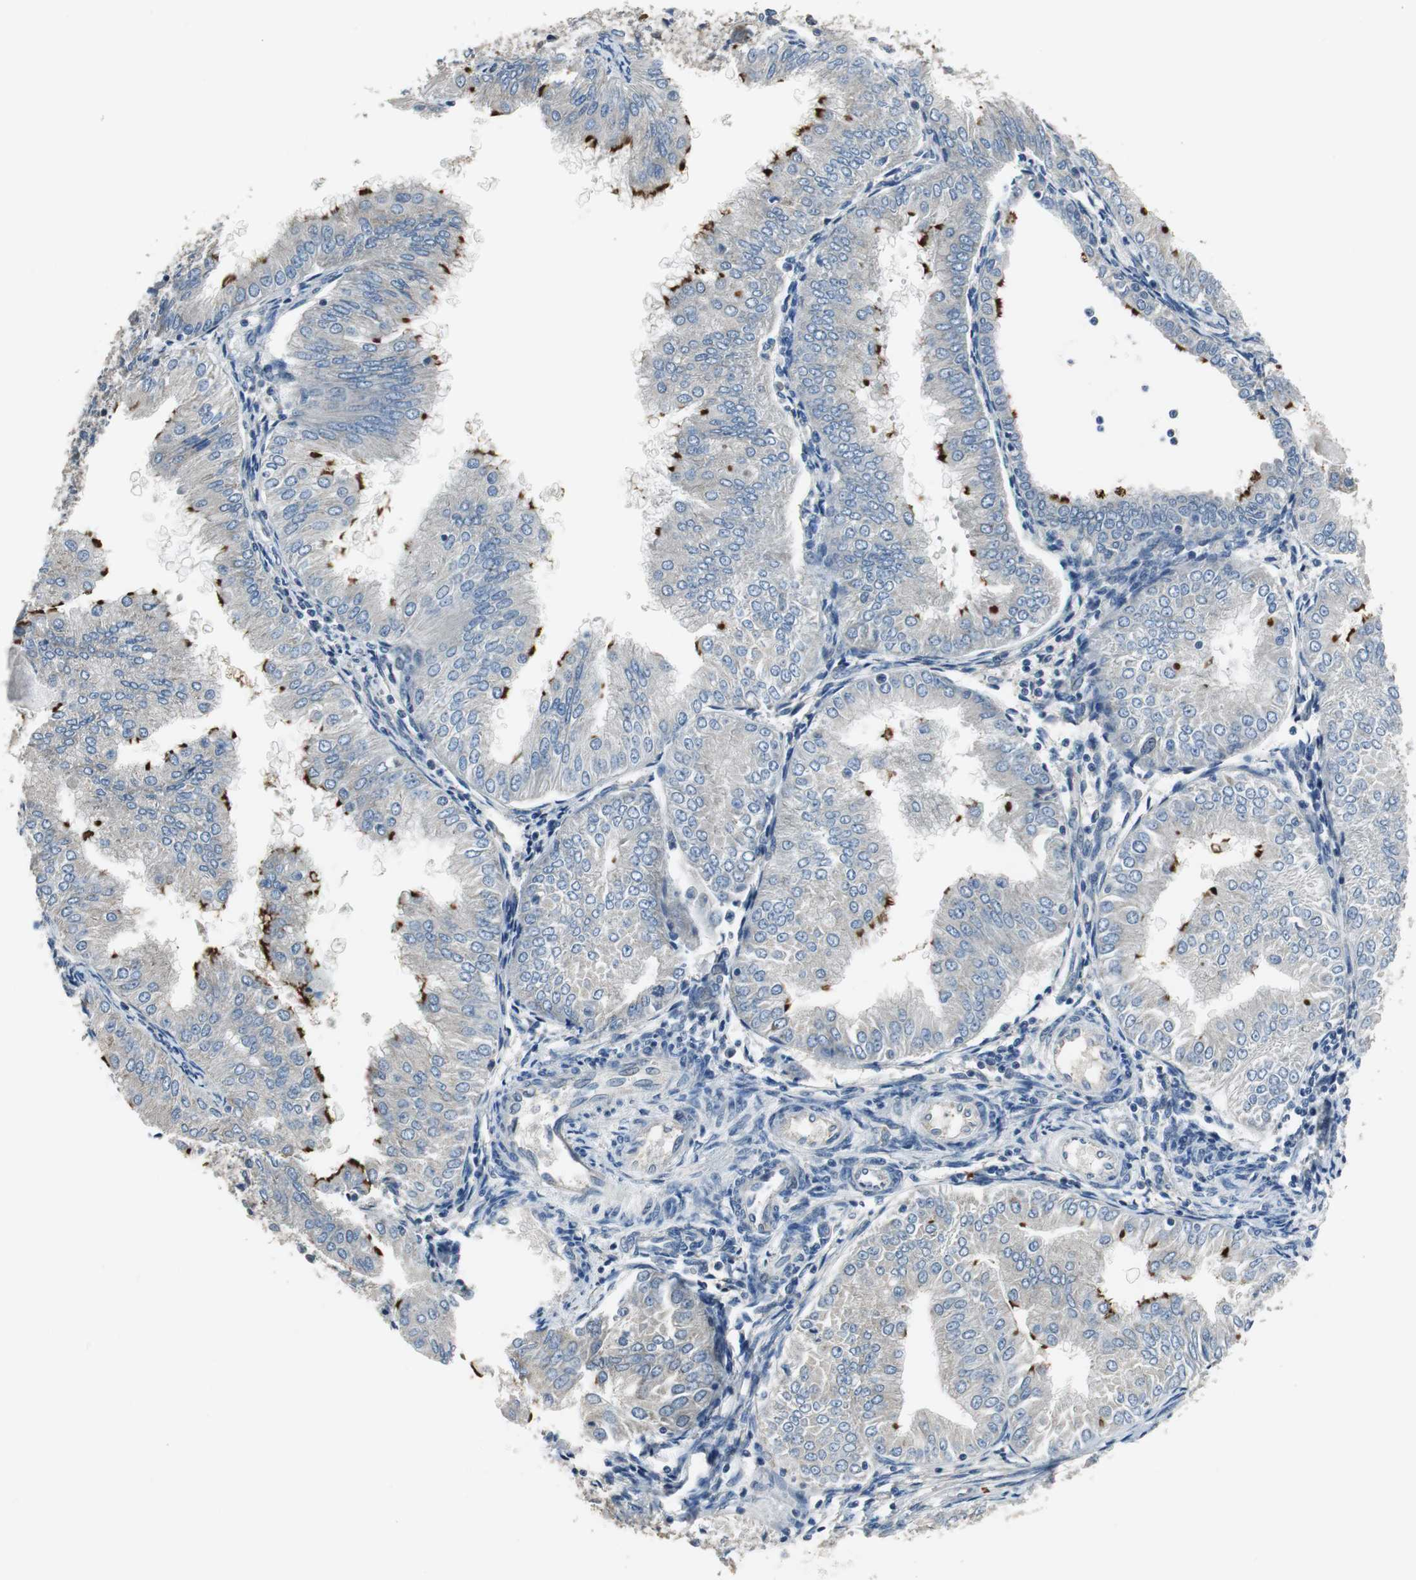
{"staining": {"intensity": "strong", "quantity": "<25%", "location": "cytoplasmic/membranous"}, "tissue": "endometrial cancer", "cell_type": "Tumor cells", "image_type": "cancer", "snomed": [{"axis": "morphology", "description": "Adenocarcinoma, NOS"}, {"axis": "topography", "description": "Endometrium"}], "caption": "An immunohistochemistry (IHC) photomicrograph of tumor tissue is shown. Protein staining in brown shows strong cytoplasmic/membranous positivity in endometrial cancer within tumor cells.", "gene": "MTIF2", "patient": {"sex": "female", "age": 53}}